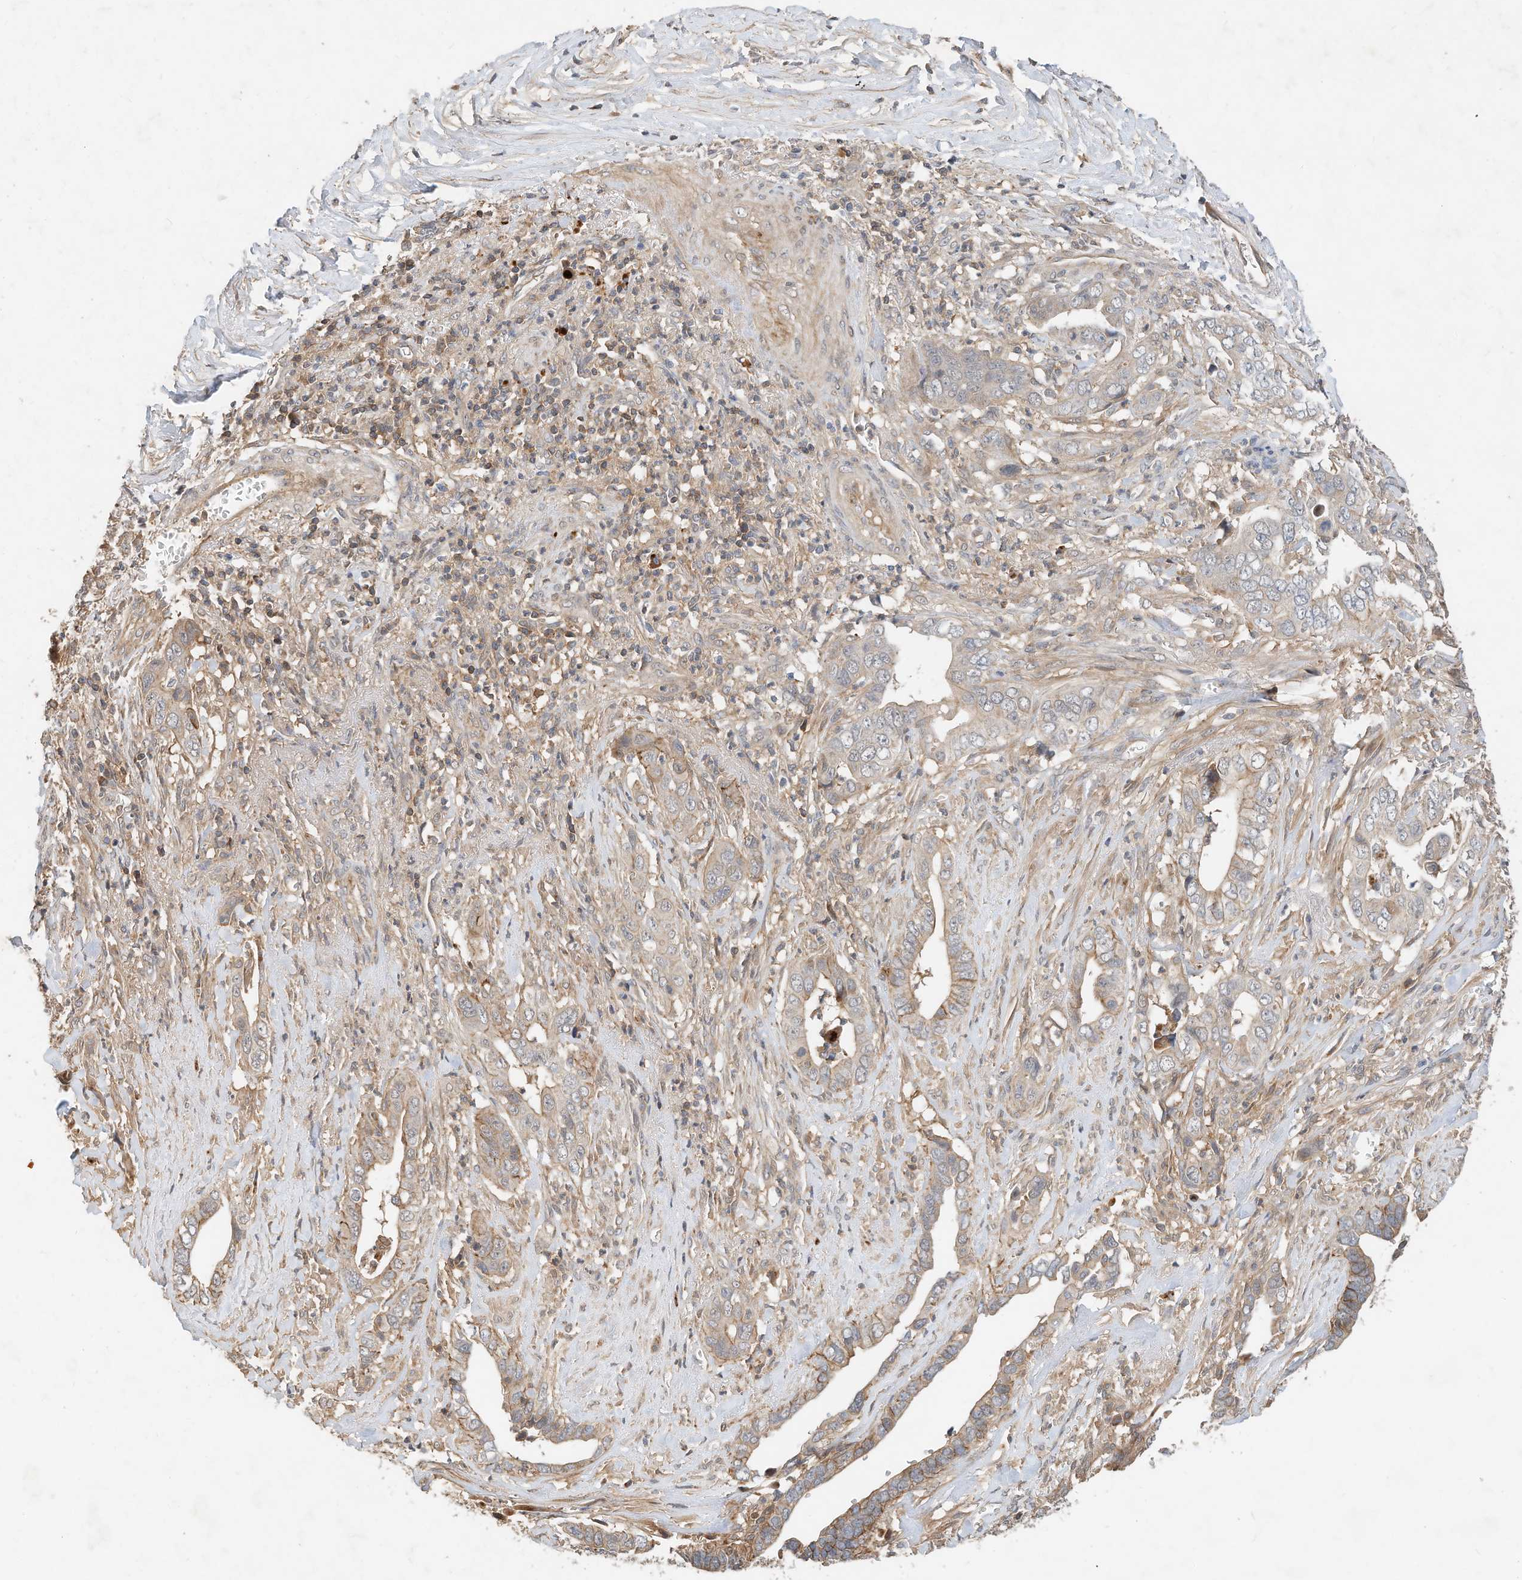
{"staining": {"intensity": "moderate", "quantity": "<25%", "location": "cytoplasmic/membranous"}, "tissue": "liver cancer", "cell_type": "Tumor cells", "image_type": "cancer", "snomed": [{"axis": "morphology", "description": "Cholangiocarcinoma"}, {"axis": "topography", "description": "Liver"}], "caption": "Liver cholangiocarcinoma stained for a protein (brown) exhibits moderate cytoplasmic/membranous positive positivity in approximately <25% of tumor cells.", "gene": "CPAMD8", "patient": {"sex": "female", "age": 79}}